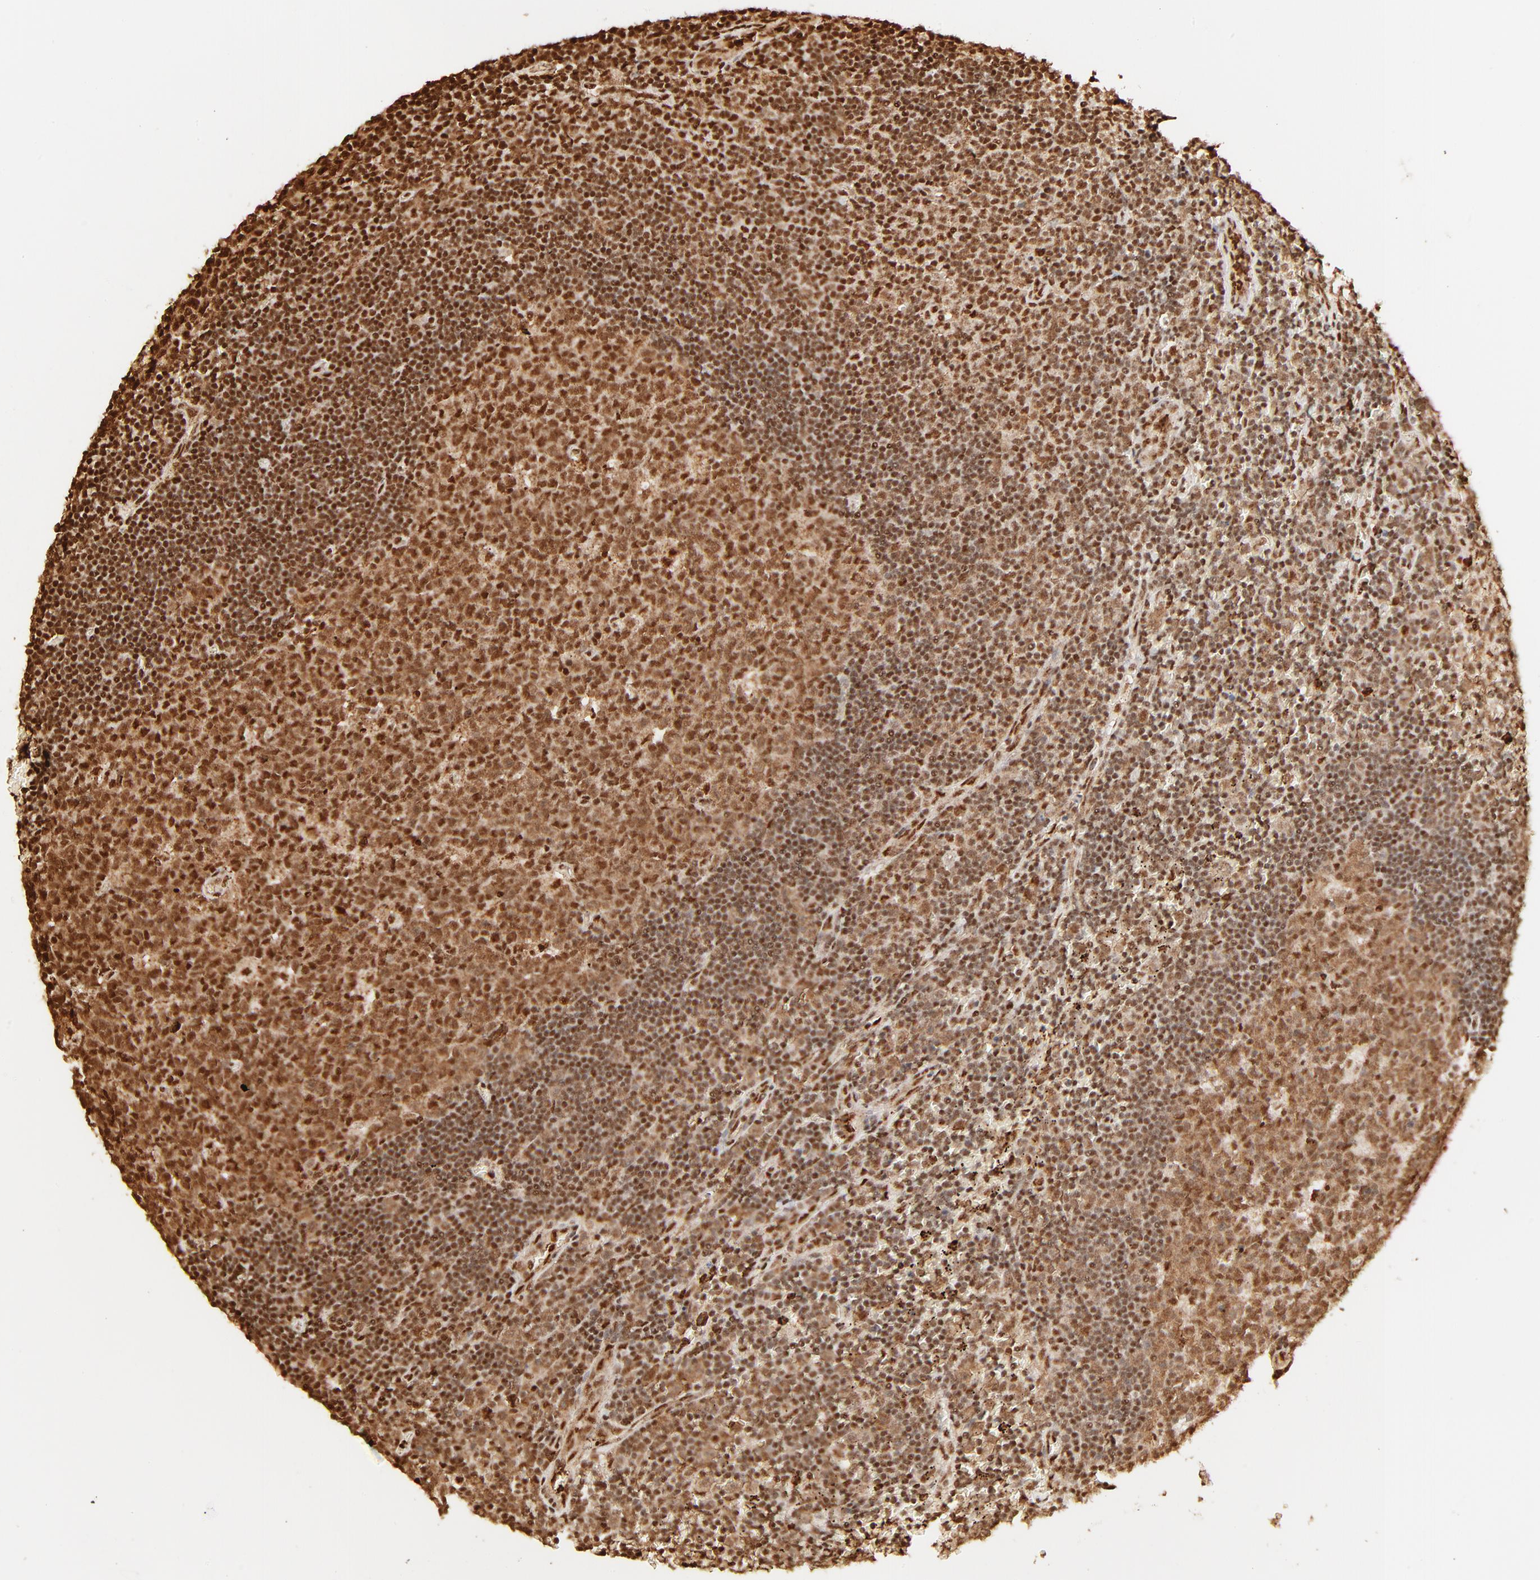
{"staining": {"intensity": "strong", "quantity": ">75%", "location": "cytoplasmic/membranous,nuclear"}, "tissue": "lymph node", "cell_type": "Germinal center cells", "image_type": "normal", "snomed": [{"axis": "morphology", "description": "Normal tissue, NOS"}, {"axis": "topography", "description": "Lymph node"}, {"axis": "topography", "description": "Salivary gland"}], "caption": "Immunohistochemistry (IHC) of benign lymph node displays high levels of strong cytoplasmic/membranous,nuclear positivity in approximately >75% of germinal center cells.", "gene": "FAM50A", "patient": {"sex": "male", "age": 8}}